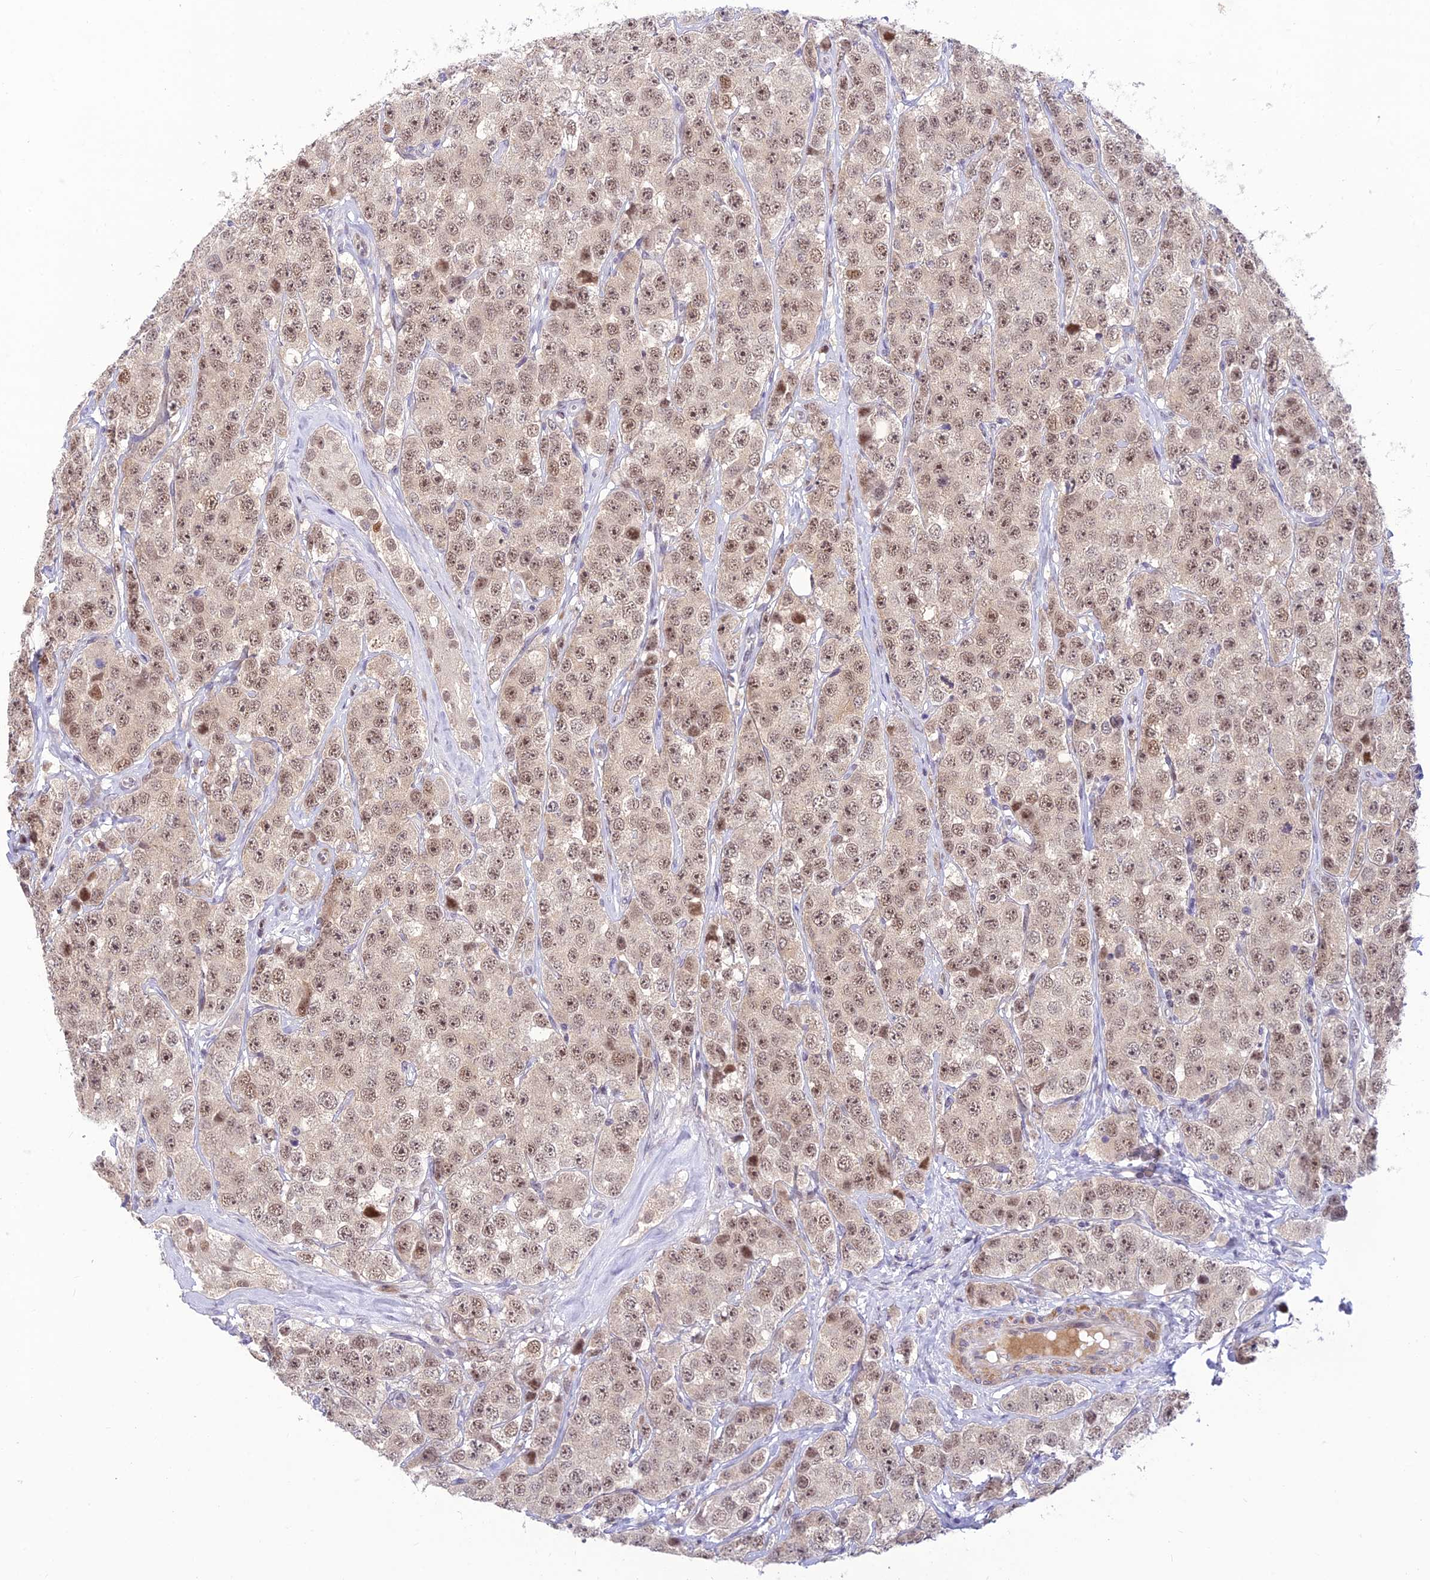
{"staining": {"intensity": "weak", "quantity": ">75%", "location": "nuclear"}, "tissue": "testis cancer", "cell_type": "Tumor cells", "image_type": "cancer", "snomed": [{"axis": "morphology", "description": "Seminoma, NOS"}, {"axis": "topography", "description": "Testis"}], "caption": "Immunohistochemical staining of human testis cancer (seminoma) exhibits low levels of weak nuclear protein staining in approximately >75% of tumor cells.", "gene": "ASPDH", "patient": {"sex": "male", "age": 28}}